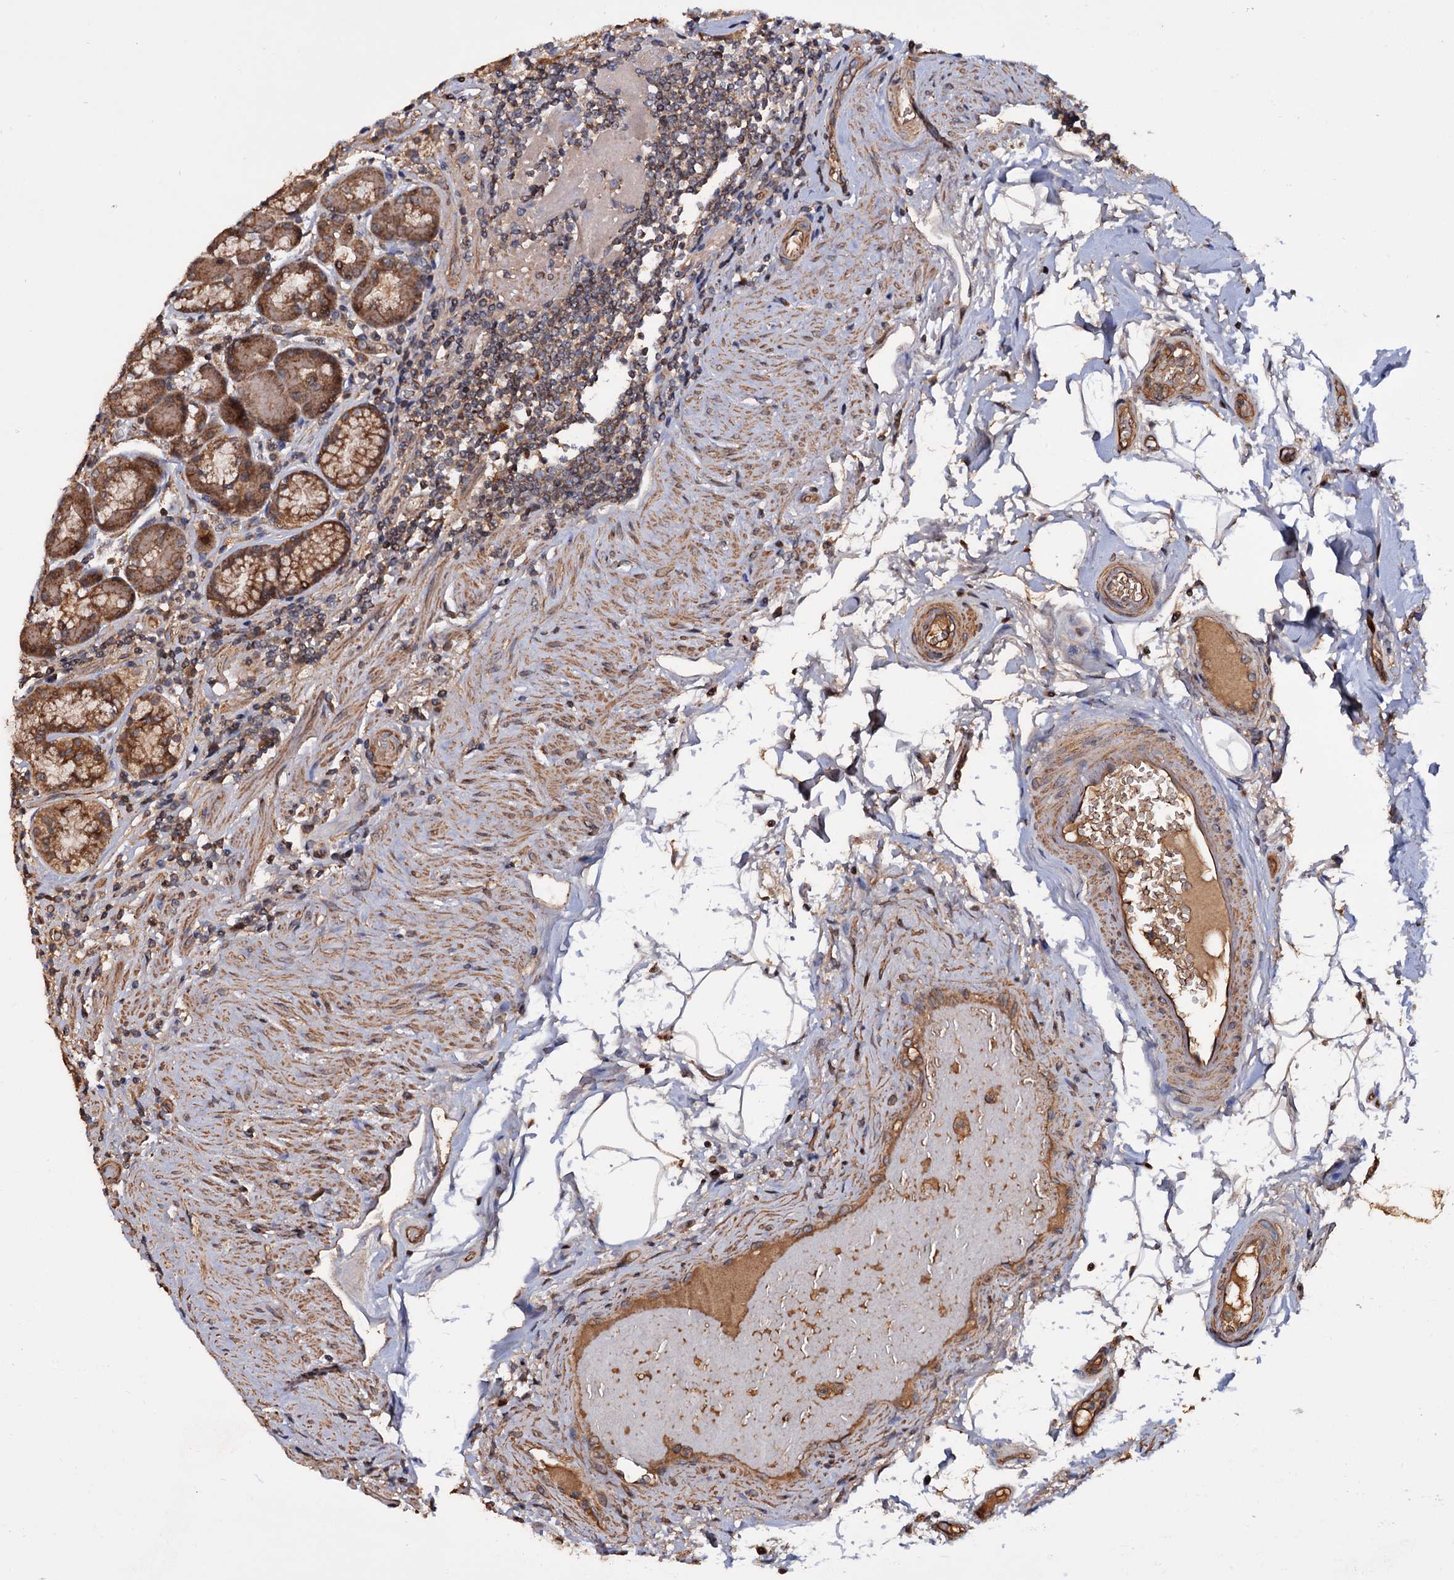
{"staining": {"intensity": "moderate", "quantity": ">75%", "location": "cytoplasmic/membranous"}, "tissue": "stomach", "cell_type": "Glandular cells", "image_type": "normal", "snomed": [{"axis": "morphology", "description": "Normal tissue, NOS"}, {"axis": "topography", "description": "Stomach, upper"}, {"axis": "topography", "description": "Stomach, lower"}], "caption": "Immunohistochemistry (IHC) photomicrograph of benign stomach stained for a protein (brown), which demonstrates medium levels of moderate cytoplasmic/membranous positivity in about >75% of glandular cells.", "gene": "MRPL42", "patient": {"sex": "female", "age": 76}}